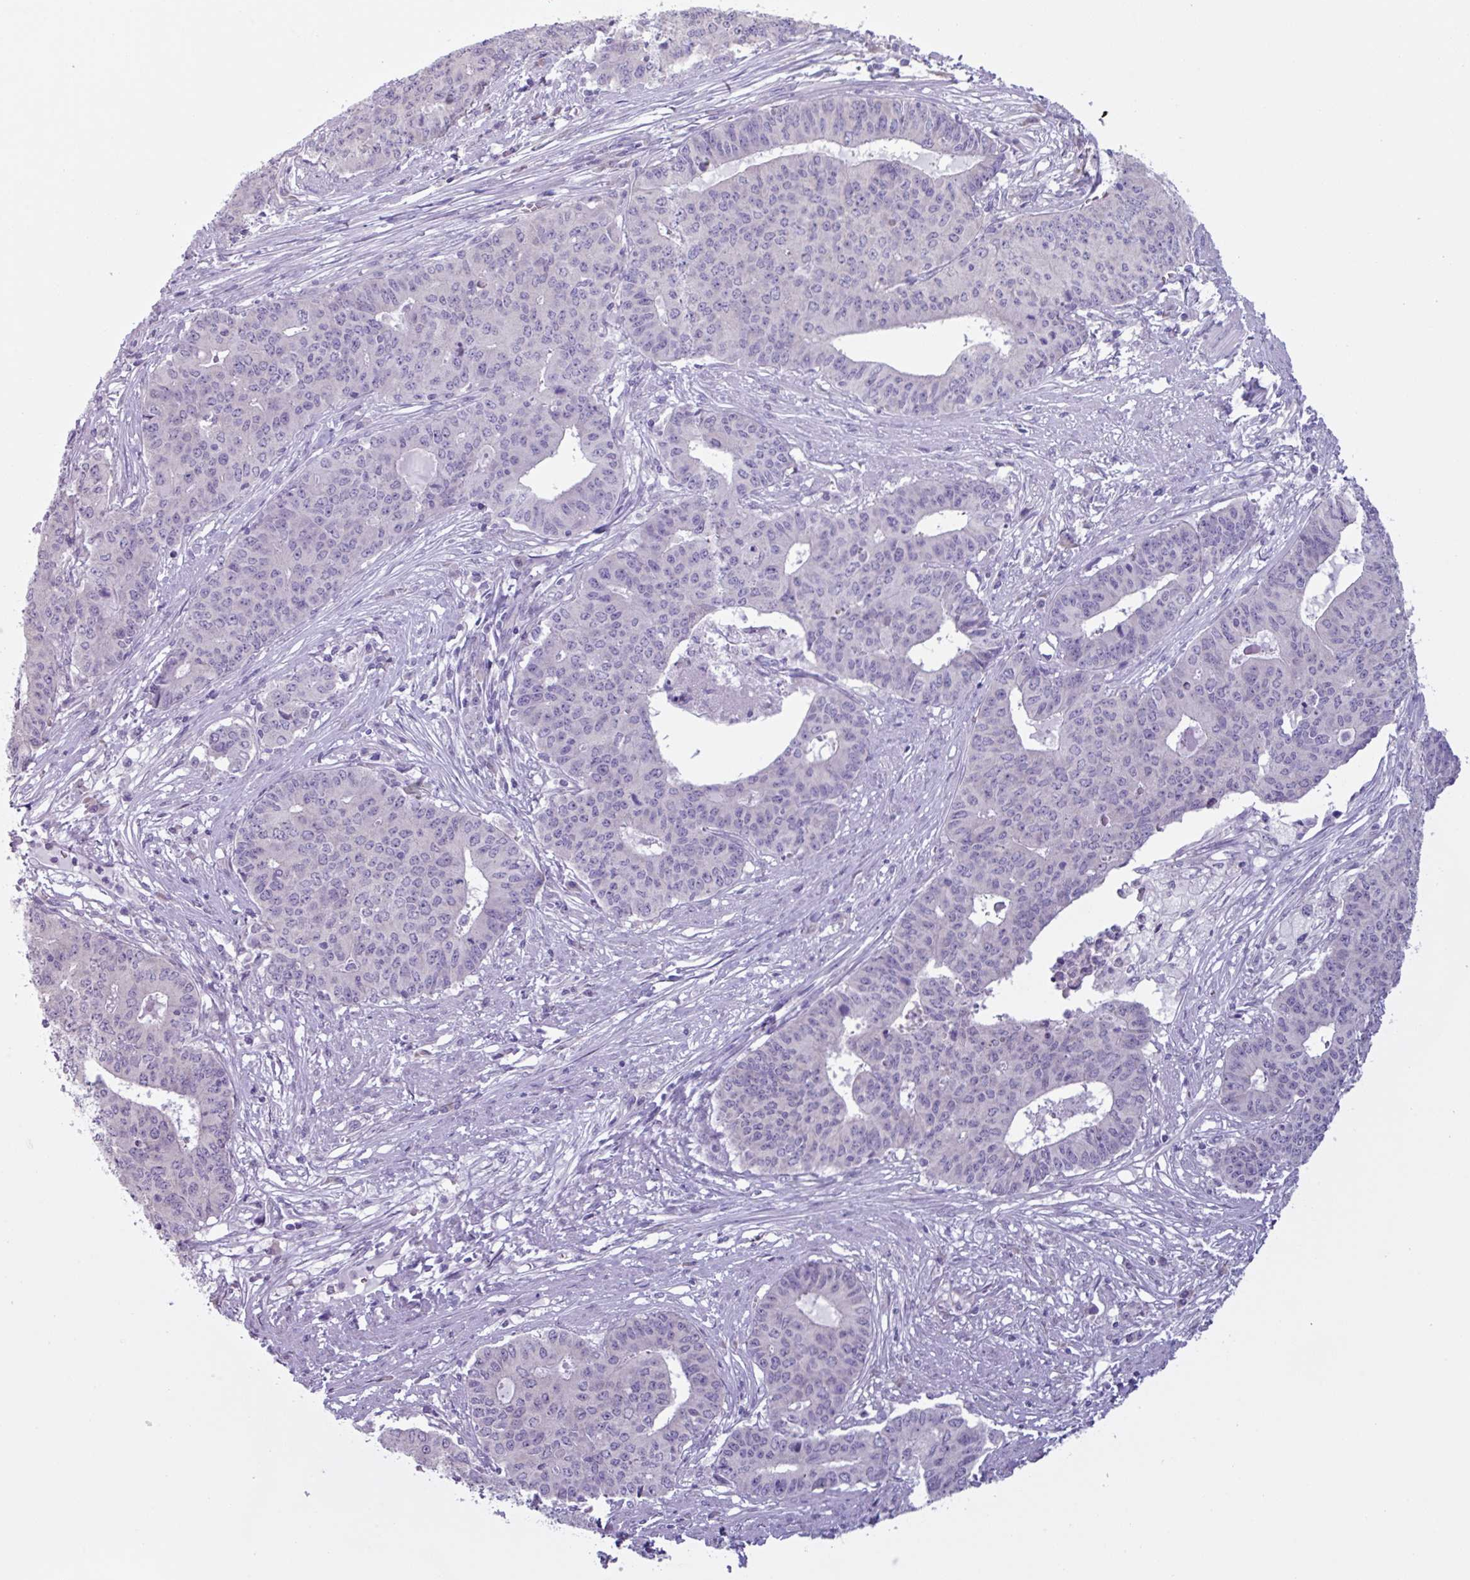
{"staining": {"intensity": "negative", "quantity": "none", "location": "none"}, "tissue": "endometrial cancer", "cell_type": "Tumor cells", "image_type": "cancer", "snomed": [{"axis": "morphology", "description": "Adenocarcinoma, NOS"}, {"axis": "topography", "description": "Endometrium"}], "caption": "An immunohistochemistry (IHC) image of endometrial cancer (adenocarcinoma) is shown. There is no staining in tumor cells of endometrial cancer (adenocarcinoma).", "gene": "C20orf27", "patient": {"sex": "female", "age": 59}}